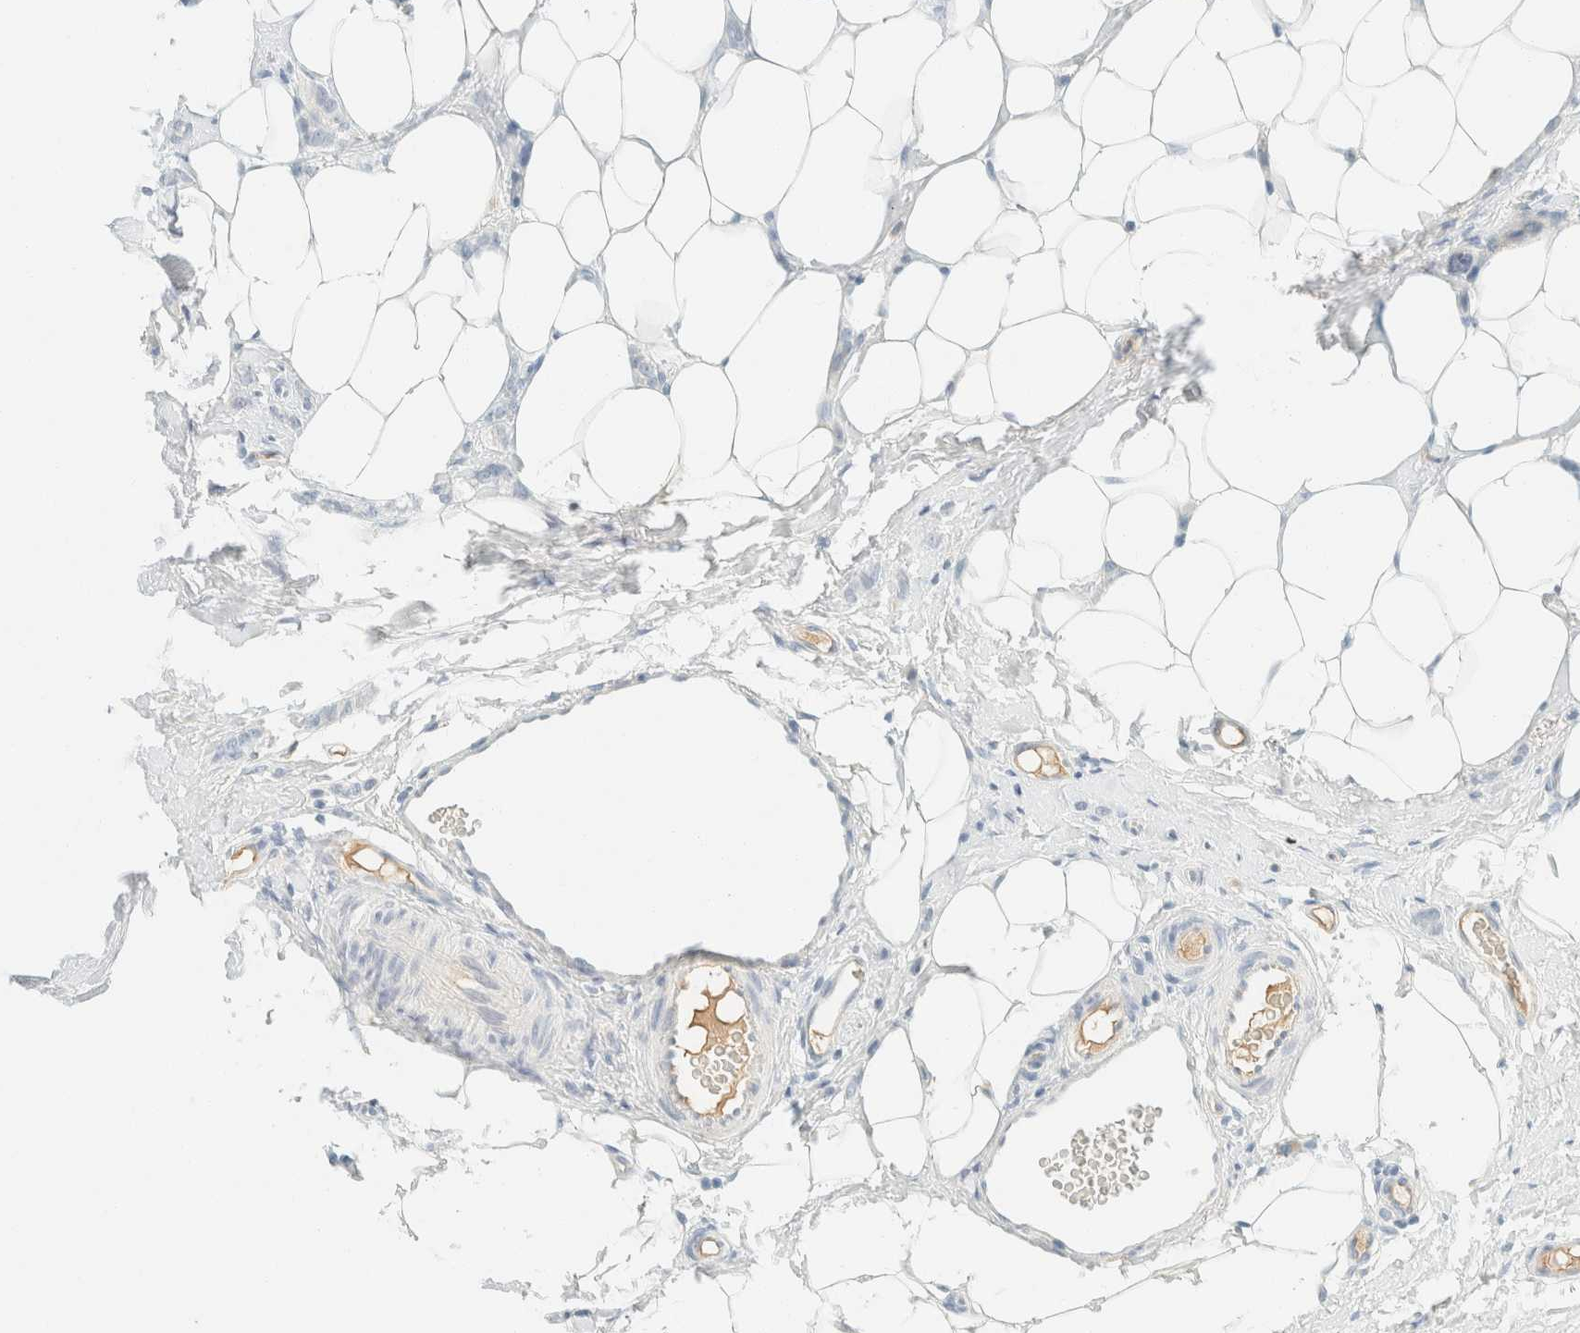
{"staining": {"intensity": "negative", "quantity": "none", "location": "none"}, "tissue": "breast cancer", "cell_type": "Tumor cells", "image_type": "cancer", "snomed": [{"axis": "morphology", "description": "Lobular carcinoma"}, {"axis": "topography", "description": "Skin"}, {"axis": "topography", "description": "Breast"}], "caption": "A histopathology image of lobular carcinoma (breast) stained for a protein displays no brown staining in tumor cells.", "gene": "GPA33", "patient": {"sex": "female", "age": 46}}